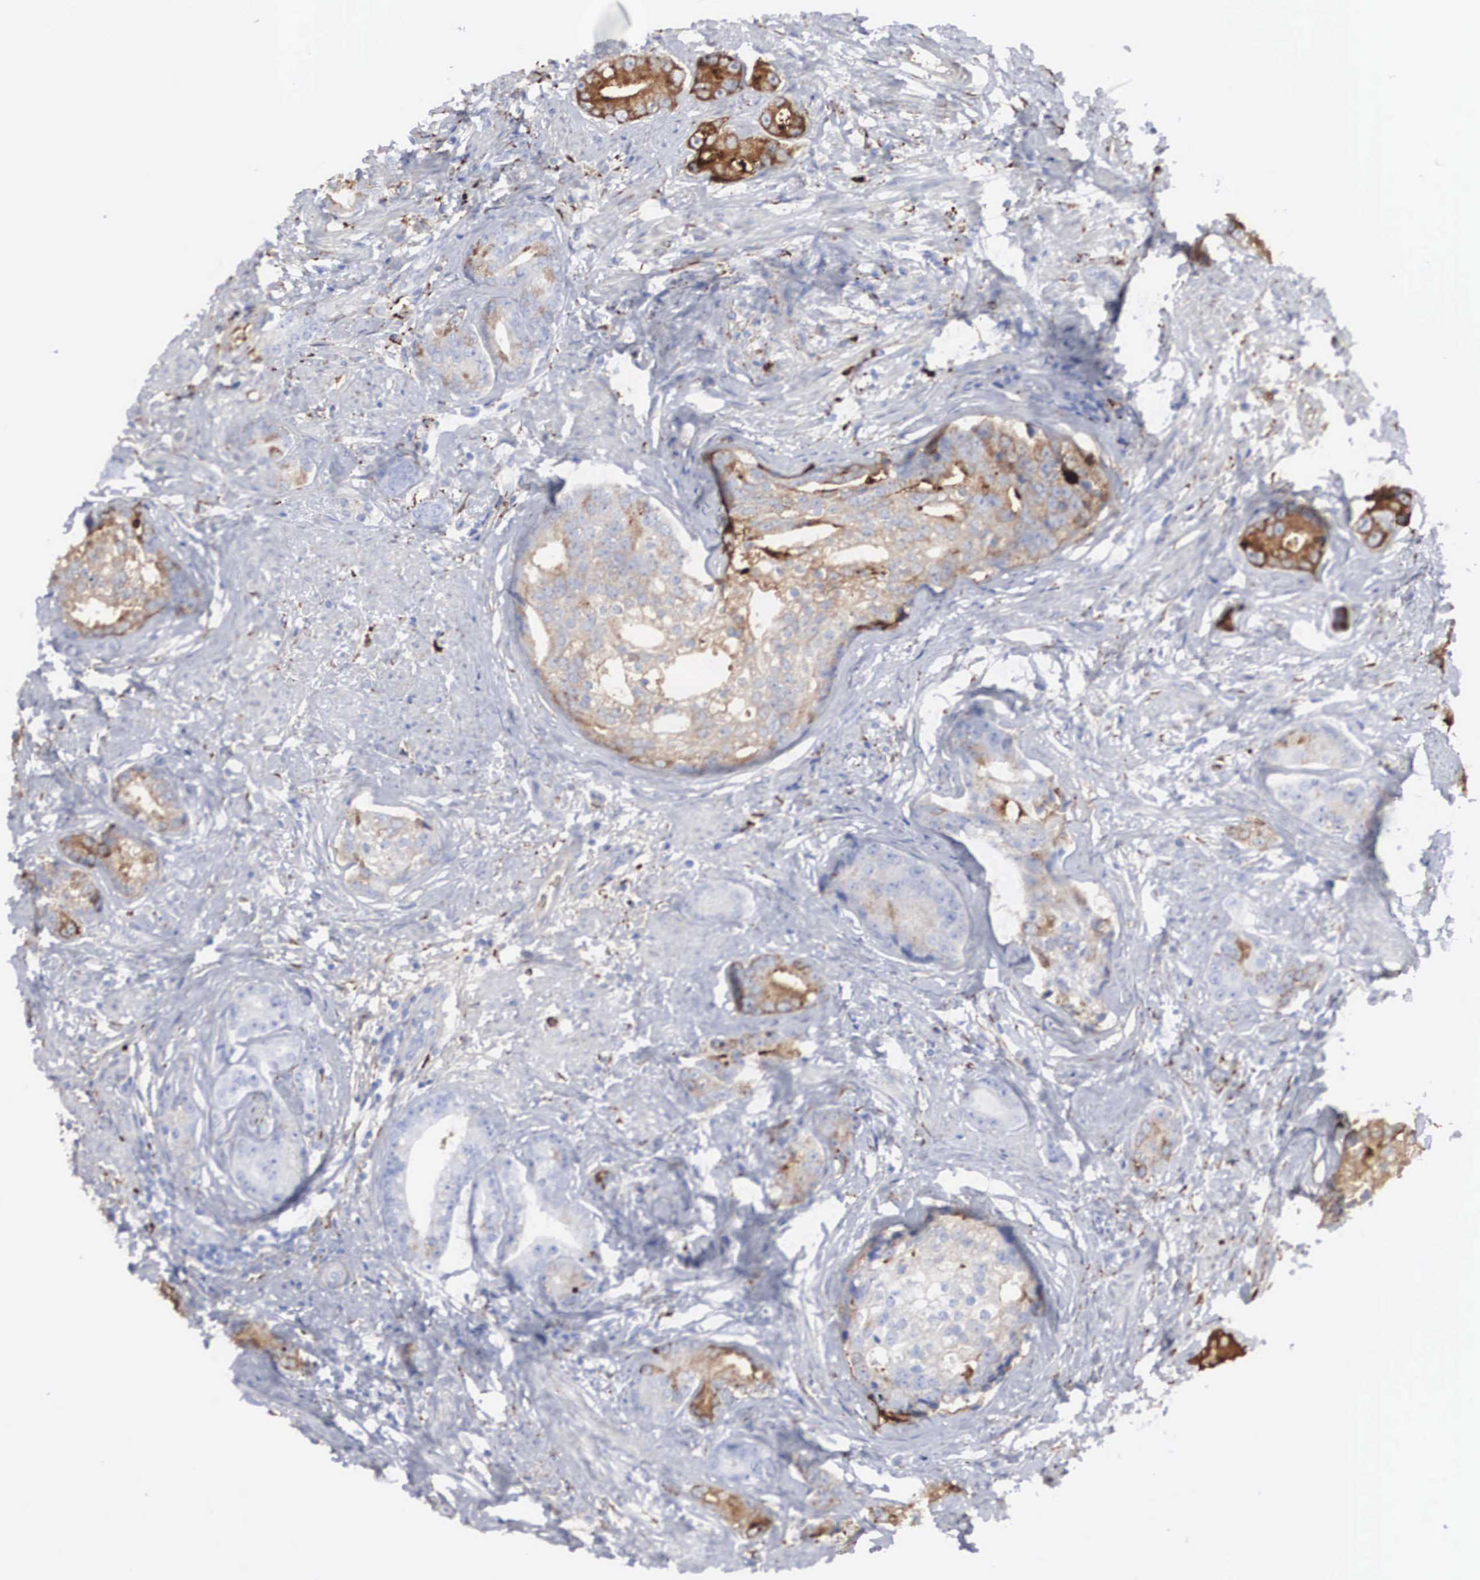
{"staining": {"intensity": "weak", "quantity": "25%-75%", "location": "cytoplasmic/membranous"}, "tissue": "prostate cancer", "cell_type": "Tumor cells", "image_type": "cancer", "snomed": [{"axis": "morphology", "description": "Adenocarcinoma, Medium grade"}, {"axis": "topography", "description": "Prostate"}], "caption": "Human adenocarcinoma (medium-grade) (prostate) stained with a brown dye displays weak cytoplasmic/membranous positive expression in about 25%-75% of tumor cells.", "gene": "LGALS3BP", "patient": {"sex": "male", "age": 59}}